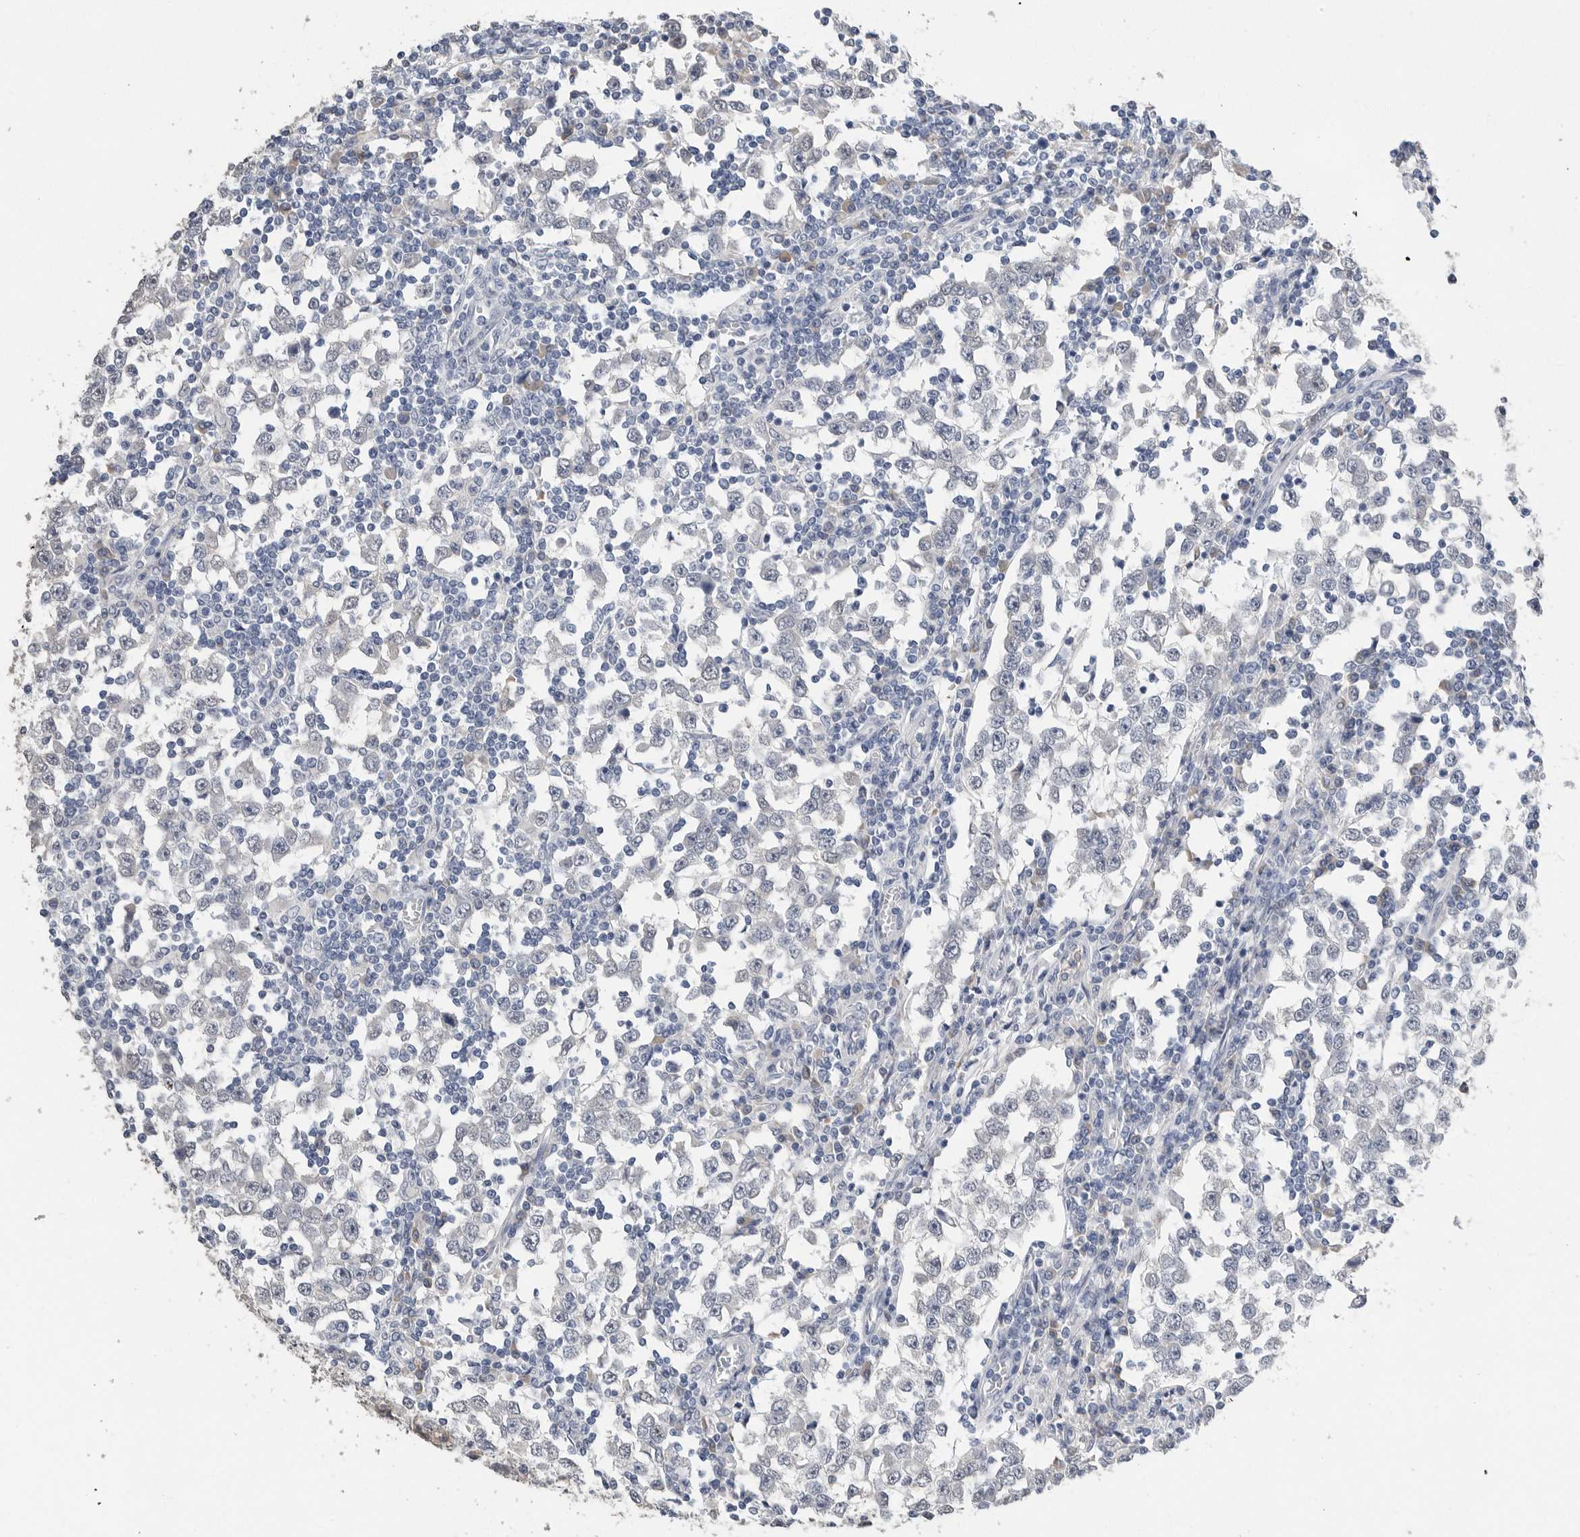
{"staining": {"intensity": "negative", "quantity": "none", "location": "none"}, "tissue": "testis cancer", "cell_type": "Tumor cells", "image_type": "cancer", "snomed": [{"axis": "morphology", "description": "Seminoma, NOS"}, {"axis": "topography", "description": "Testis"}], "caption": "Testis seminoma stained for a protein using immunohistochemistry (IHC) displays no positivity tumor cells.", "gene": "FABP6", "patient": {"sex": "male", "age": 65}}